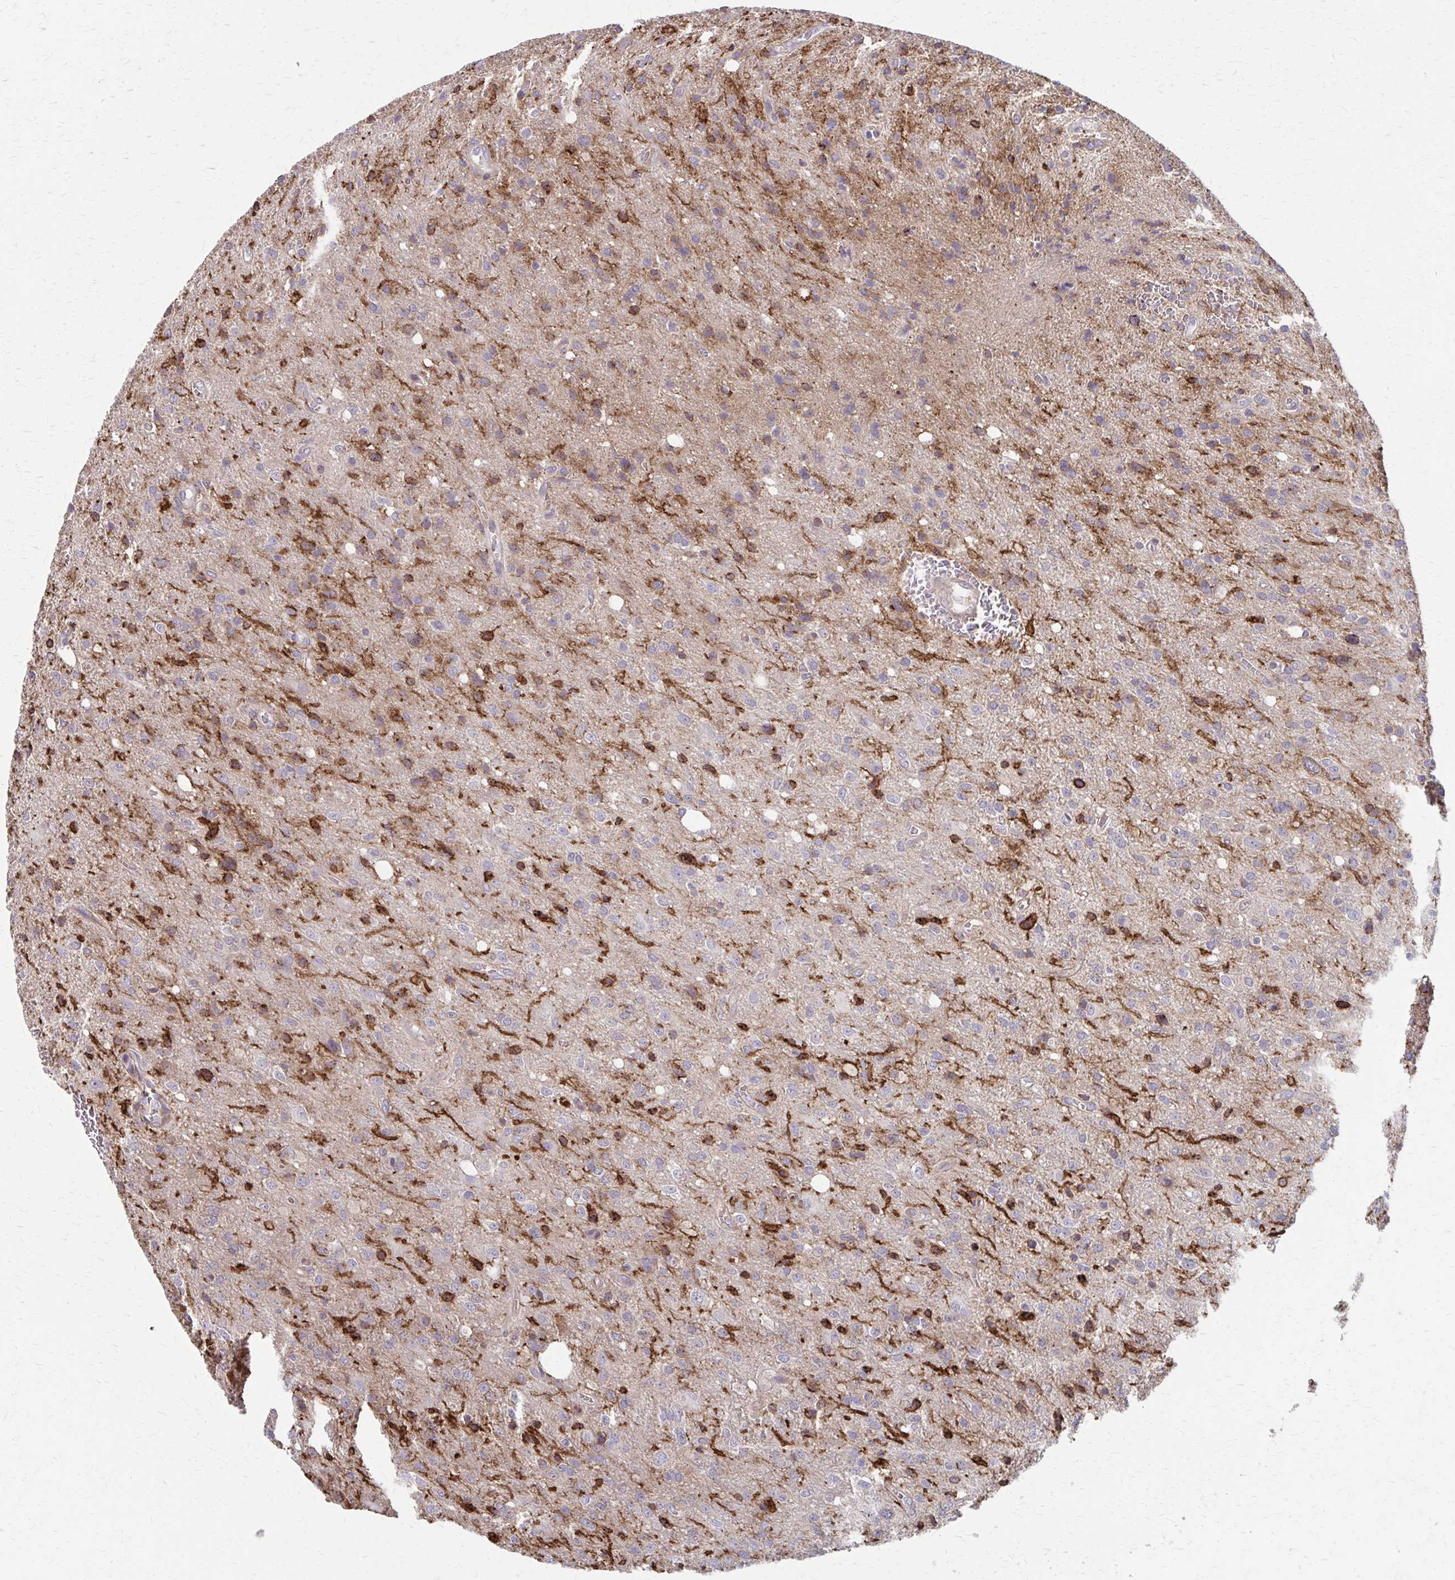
{"staining": {"intensity": "strong", "quantity": "<25%", "location": "cytoplasmic/membranous"}, "tissue": "glioma", "cell_type": "Tumor cells", "image_type": "cancer", "snomed": [{"axis": "morphology", "description": "Glioma, malignant, Low grade"}, {"axis": "topography", "description": "Brain"}], "caption": "Immunohistochemical staining of malignant low-grade glioma displays strong cytoplasmic/membranous protein positivity in approximately <25% of tumor cells. The protein of interest is shown in brown color, while the nuclei are stained blue.", "gene": "MMP14", "patient": {"sex": "male", "age": 66}}